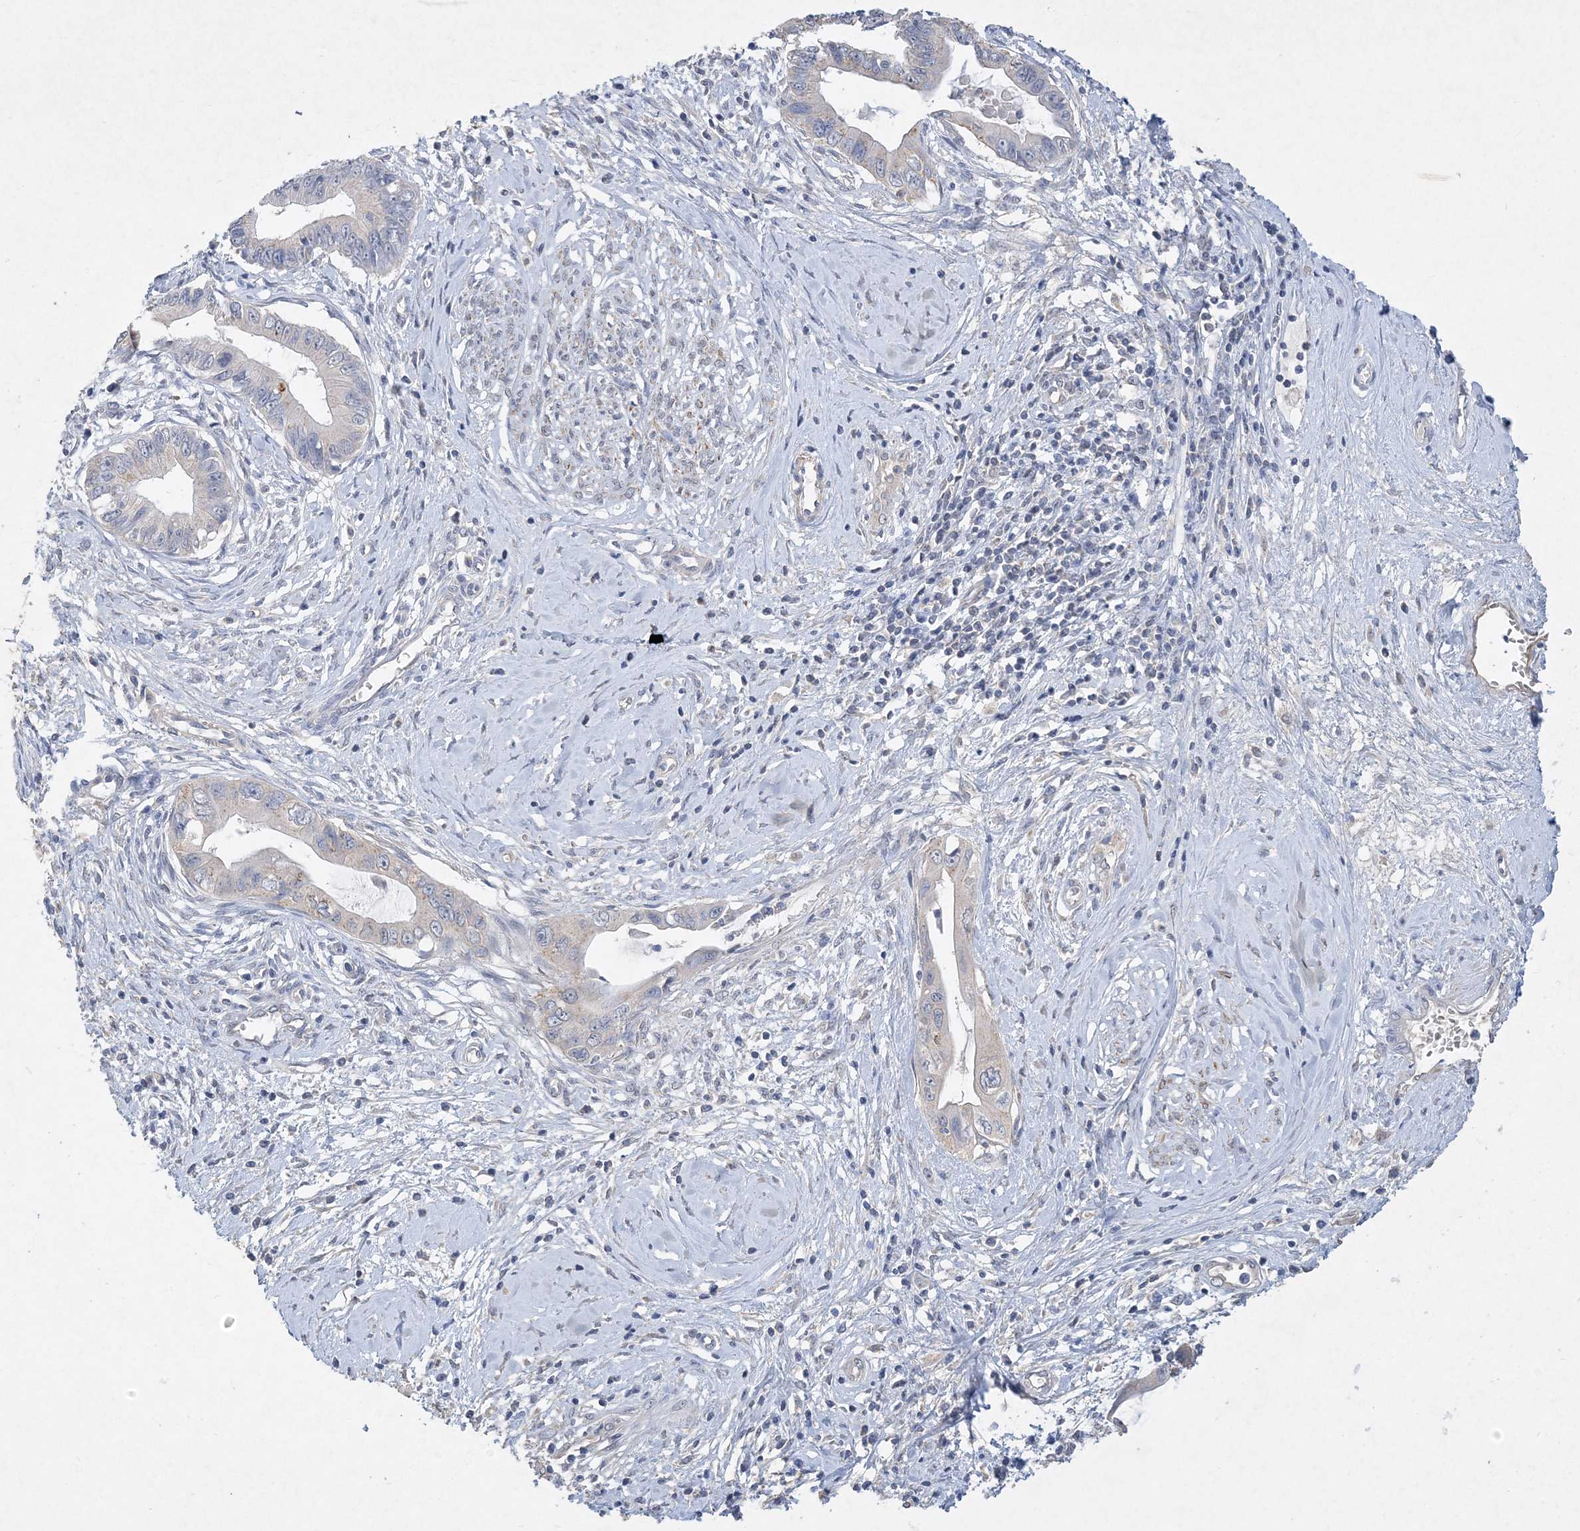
{"staining": {"intensity": "moderate", "quantity": "<25%", "location": "cytoplasmic/membranous"}, "tissue": "cervical cancer", "cell_type": "Tumor cells", "image_type": "cancer", "snomed": [{"axis": "morphology", "description": "Adenocarcinoma, NOS"}, {"axis": "topography", "description": "Cervix"}], "caption": "This micrograph shows immunohistochemistry (IHC) staining of human cervical adenocarcinoma, with low moderate cytoplasmic/membranous positivity in approximately <25% of tumor cells.", "gene": "C11orf58", "patient": {"sex": "female", "age": 44}}